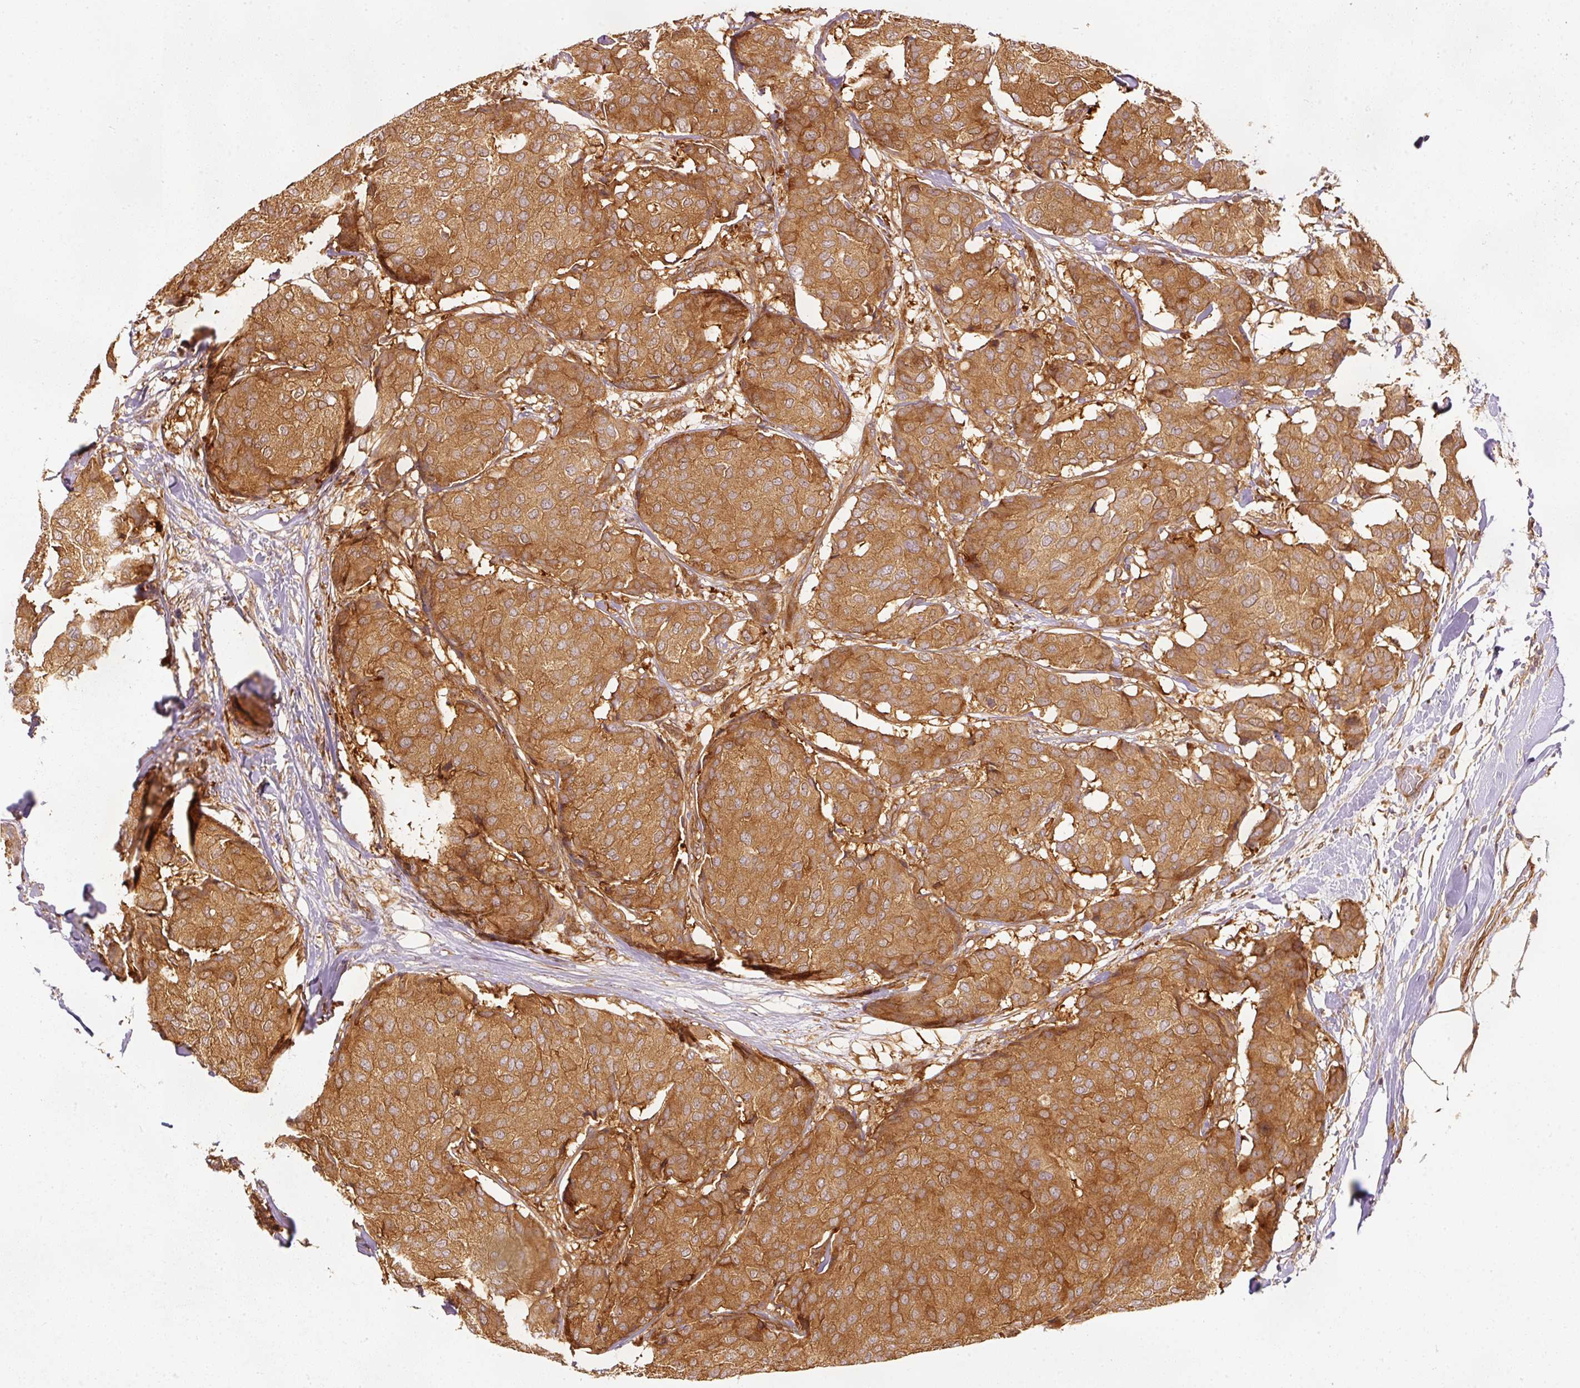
{"staining": {"intensity": "strong", "quantity": ">75%", "location": "cytoplasmic/membranous"}, "tissue": "breast cancer", "cell_type": "Tumor cells", "image_type": "cancer", "snomed": [{"axis": "morphology", "description": "Duct carcinoma"}, {"axis": "topography", "description": "Breast"}], "caption": "High-power microscopy captured an immunohistochemistry histopathology image of breast cancer, revealing strong cytoplasmic/membranous positivity in approximately >75% of tumor cells.", "gene": "EIF3B", "patient": {"sex": "female", "age": 75}}